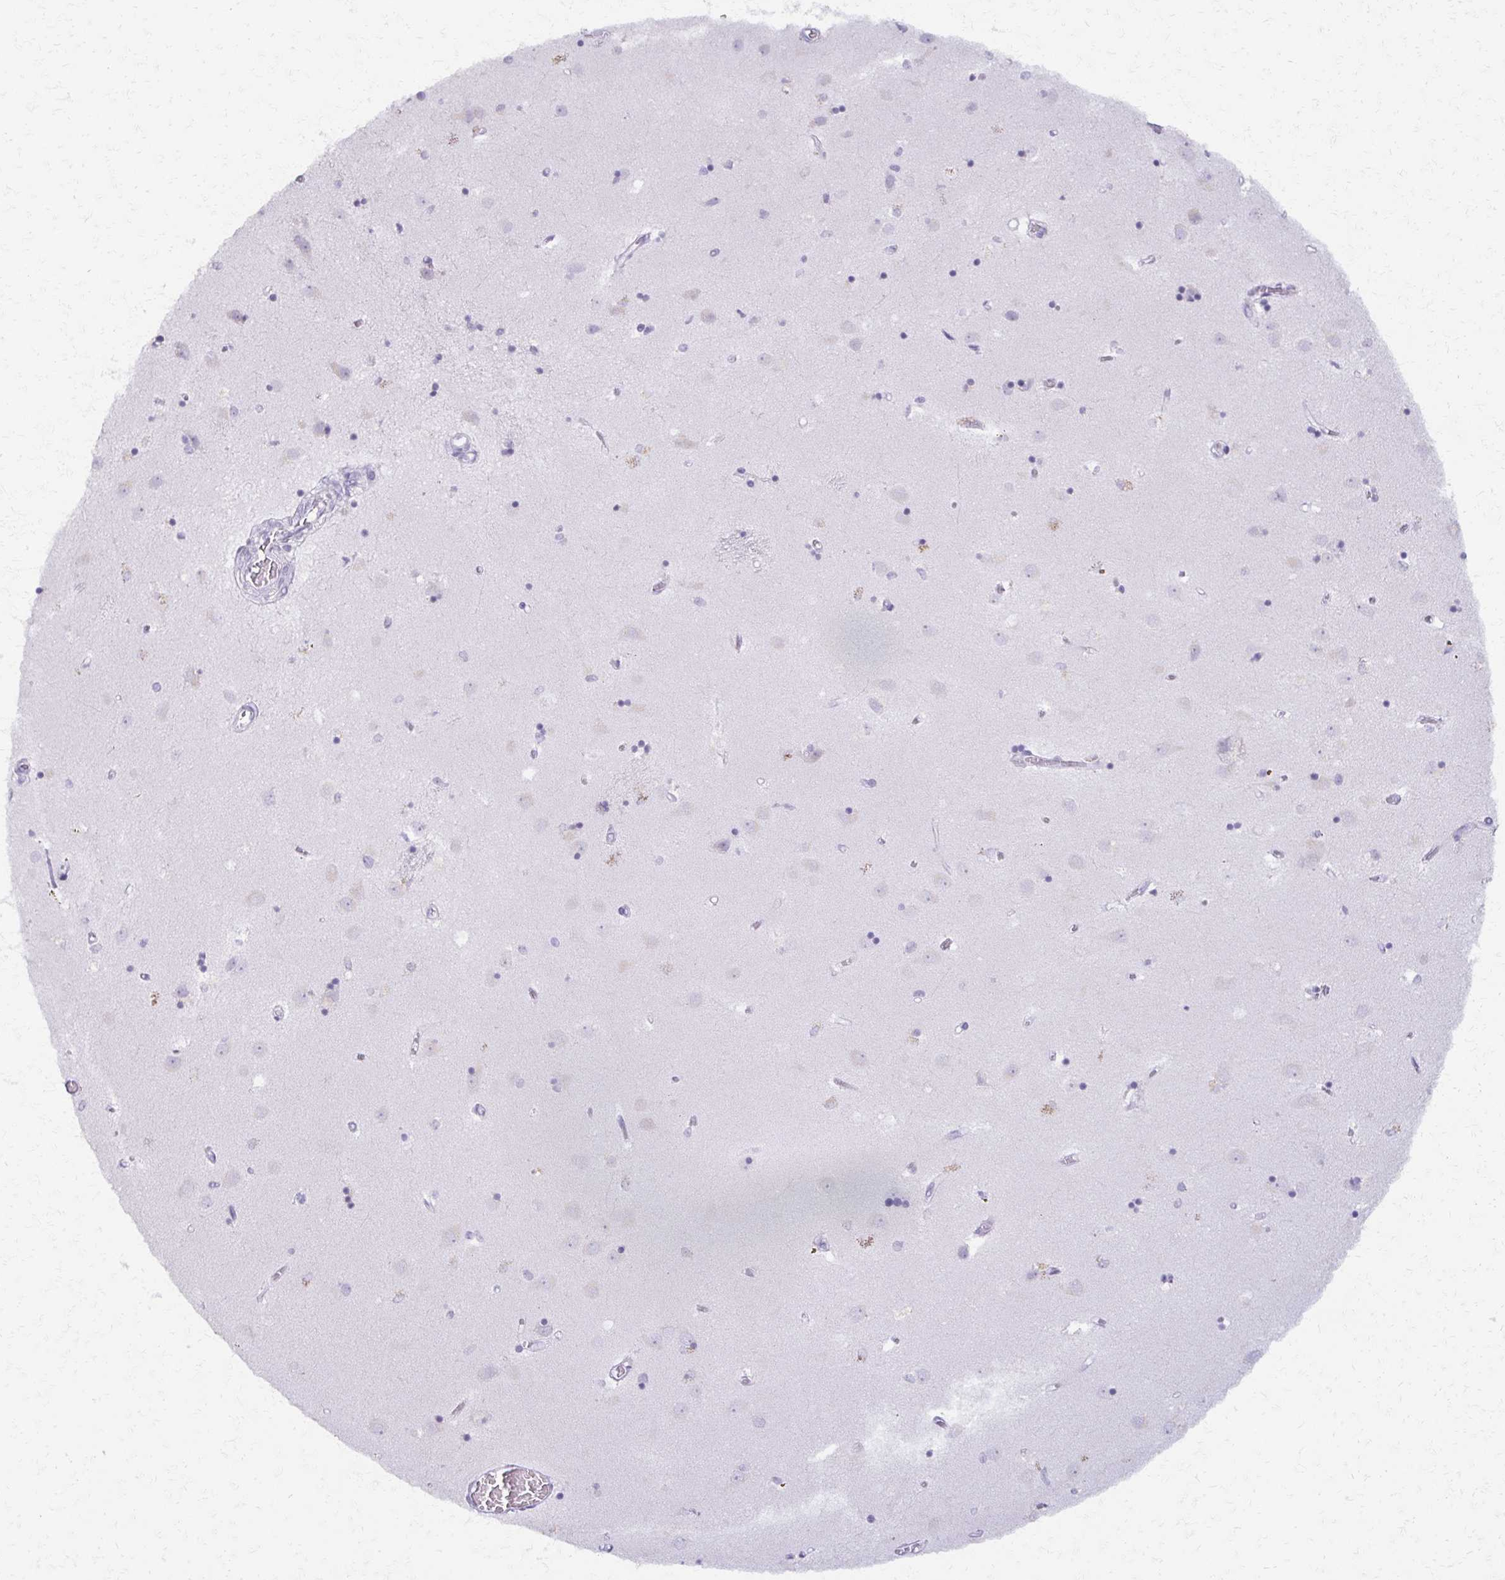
{"staining": {"intensity": "negative", "quantity": "none", "location": "none"}, "tissue": "caudate", "cell_type": "Glial cells", "image_type": "normal", "snomed": [{"axis": "morphology", "description": "Normal tissue, NOS"}, {"axis": "topography", "description": "Lateral ventricle wall"}], "caption": "Immunohistochemical staining of benign human caudate exhibits no significant expression in glial cells. (Immunohistochemistry (ihc), brightfield microscopy, high magnification).", "gene": "MORC4", "patient": {"sex": "male", "age": 54}}